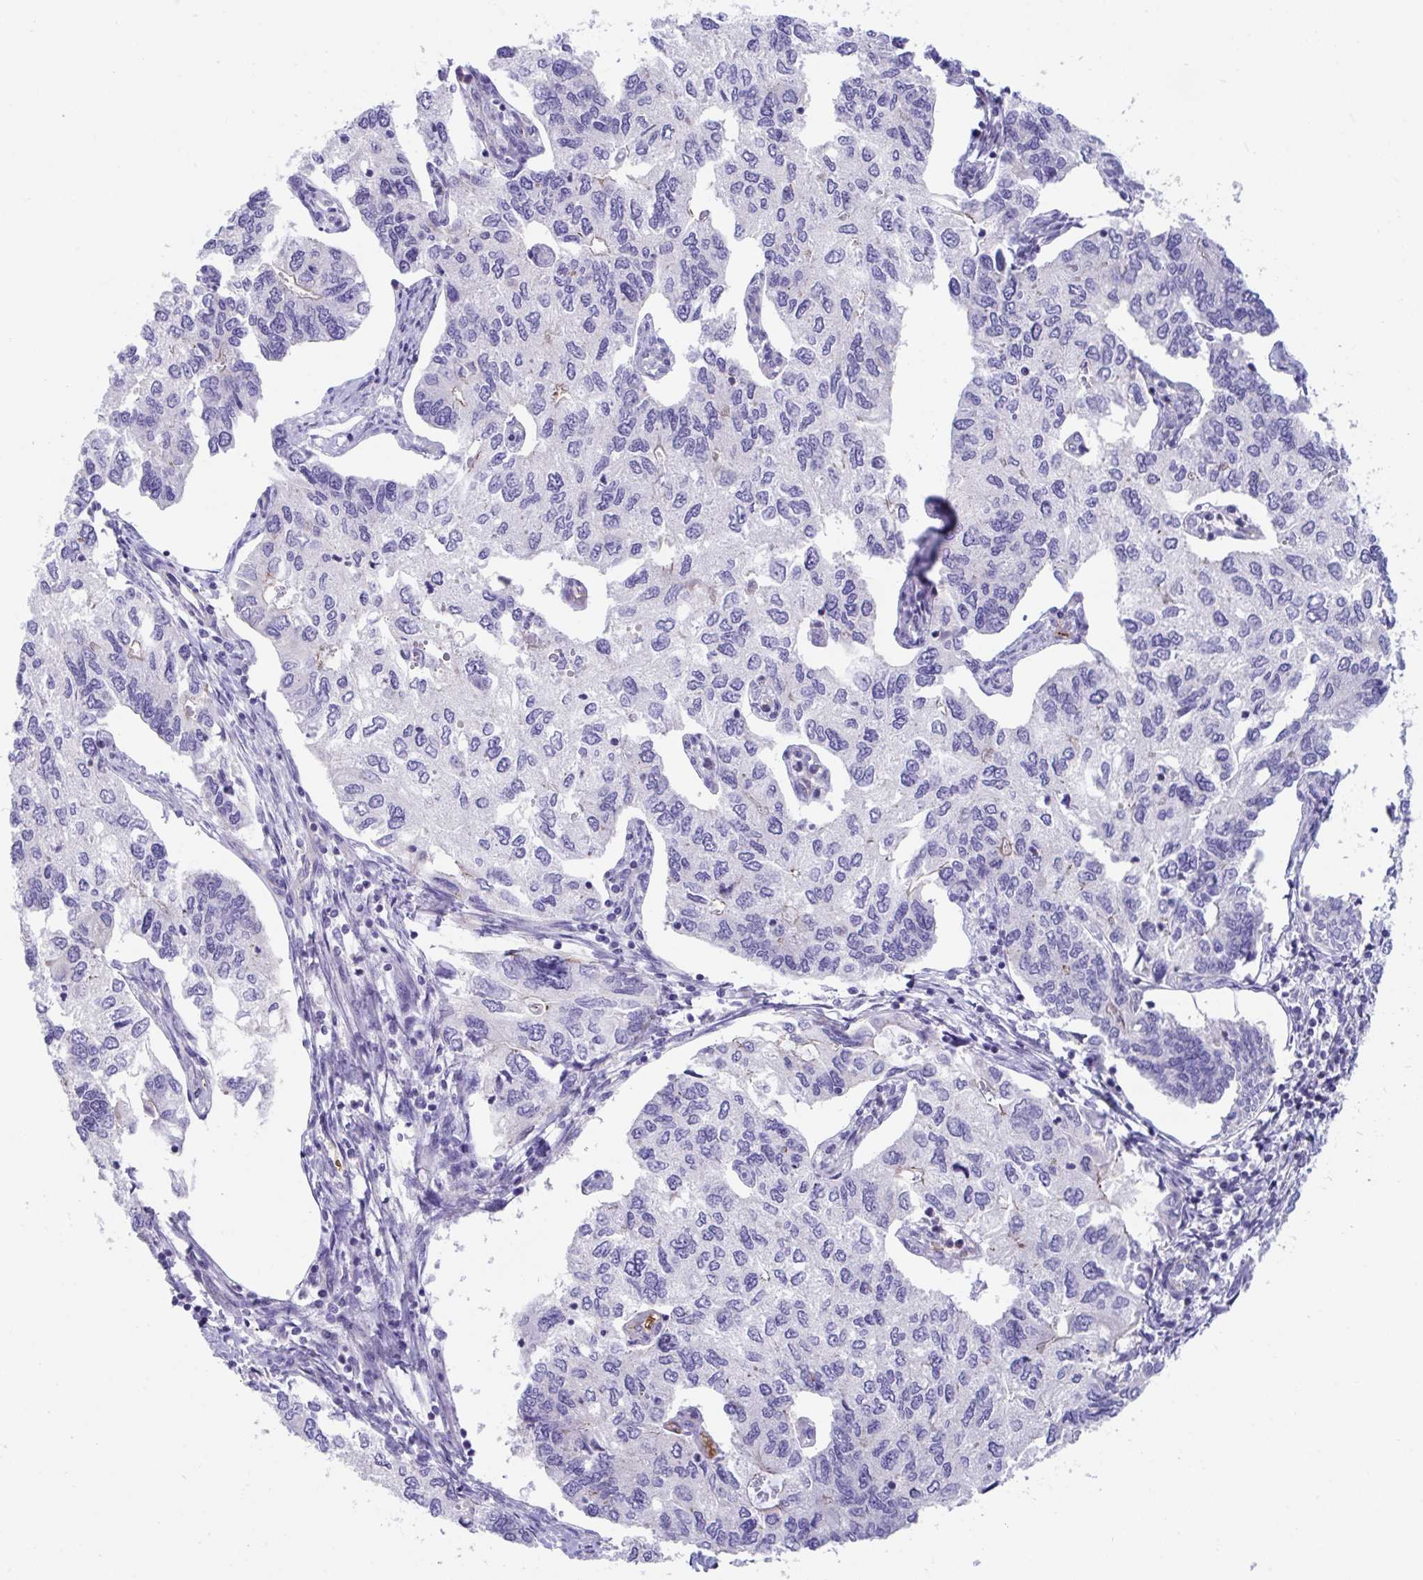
{"staining": {"intensity": "negative", "quantity": "none", "location": "none"}, "tissue": "endometrial cancer", "cell_type": "Tumor cells", "image_type": "cancer", "snomed": [{"axis": "morphology", "description": "Carcinoma, NOS"}, {"axis": "topography", "description": "Uterus"}], "caption": "DAB (3,3'-diaminobenzidine) immunohistochemical staining of human endometrial cancer exhibits no significant positivity in tumor cells.", "gene": "TTC30B", "patient": {"sex": "female", "age": 76}}